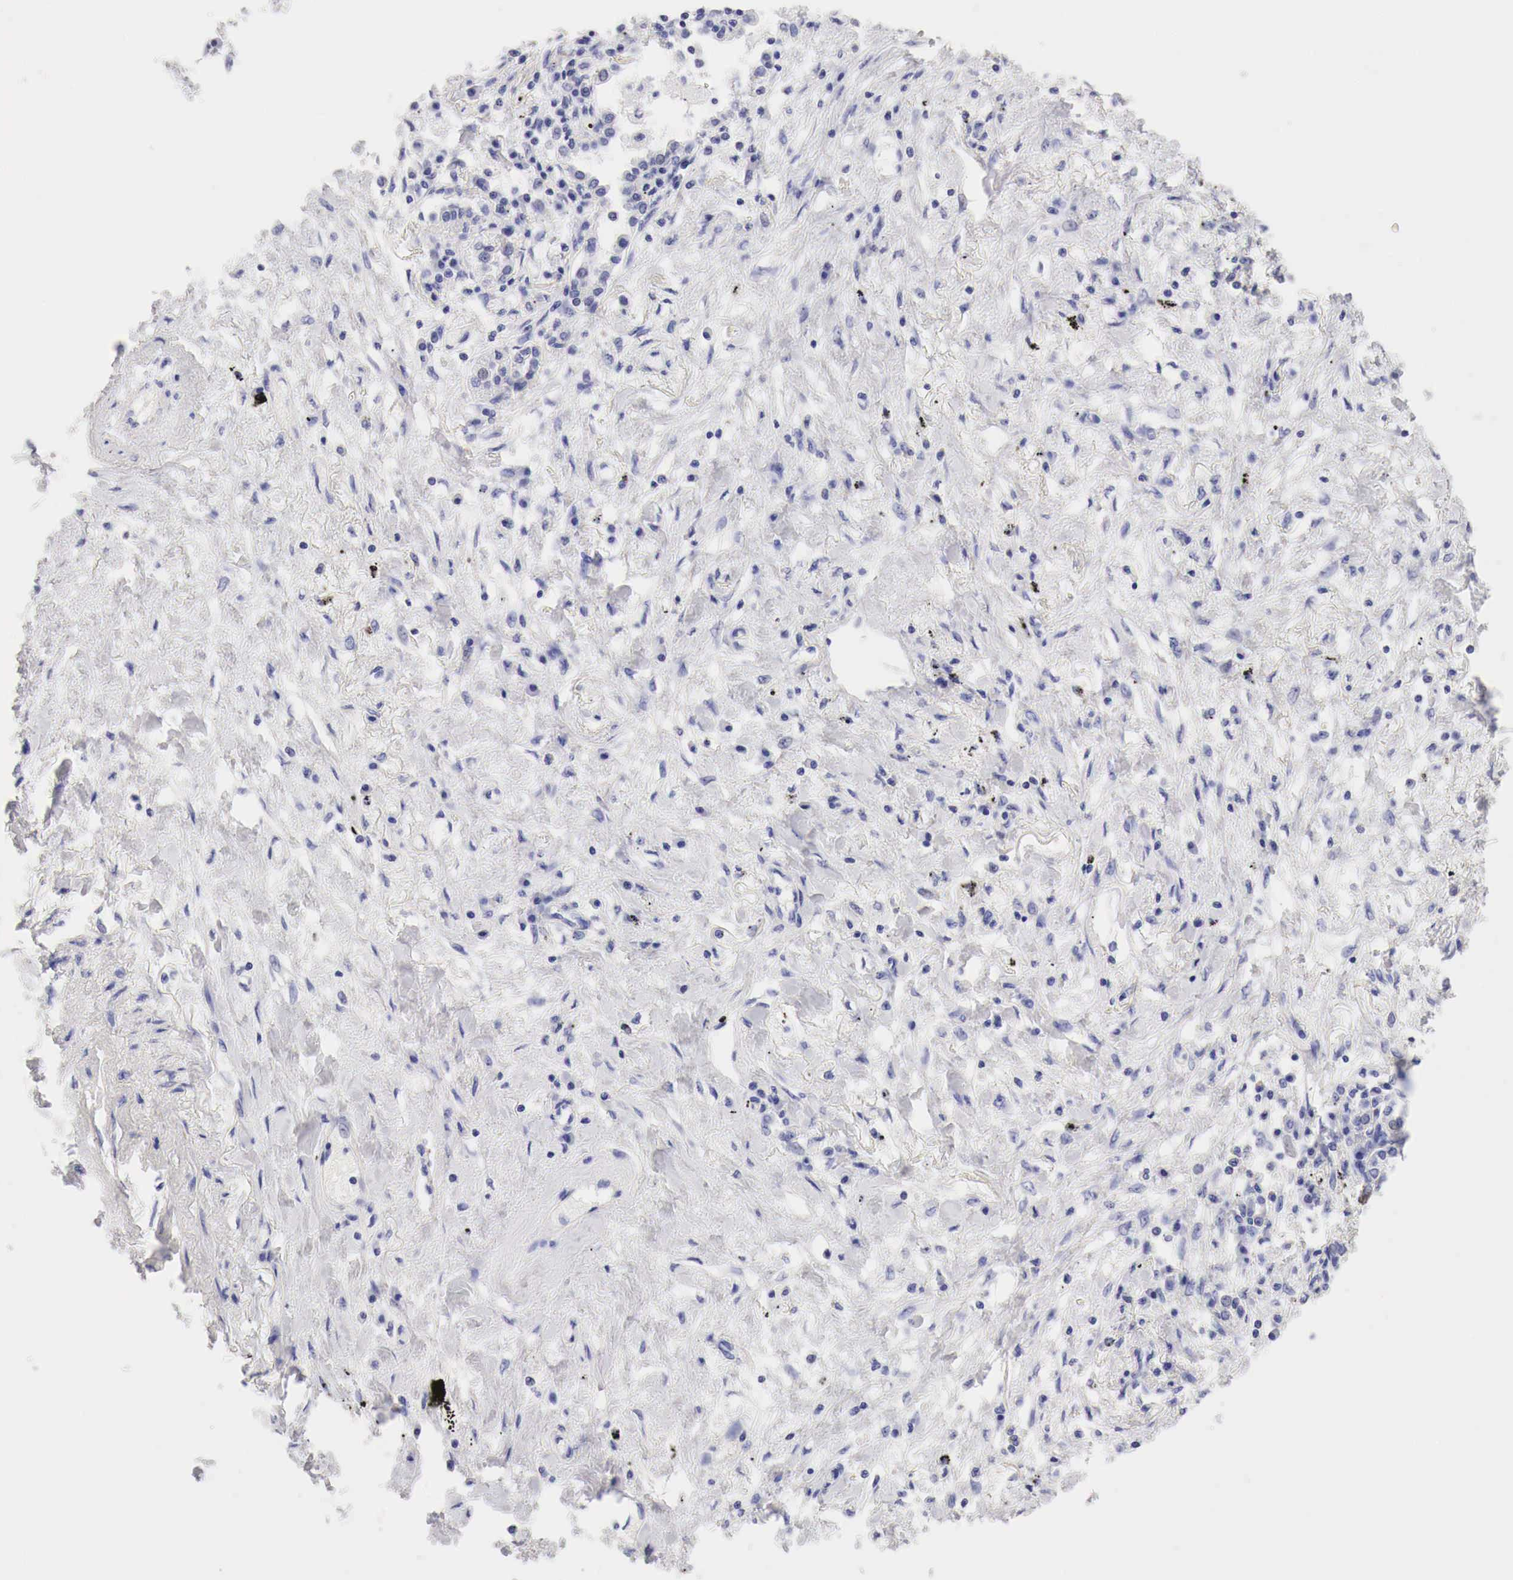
{"staining": {"intensity": "negative", "quantity": "none", "location": "none"}, "tissue": "lung cancer", "cell_type": "Tumor cells", "image_type": "cancer", "snomed": [{"axis": "morphology", "description": "Adenocarcinoma, NOS"}, {"axis": "topography", "description": "Lung"}], "caption": "Image shows no significant protein expression in tumor cells of lung cancer (adenocarcinoma).", "gene": "TYR", "patient": {"sex": "male", "age": 60}}